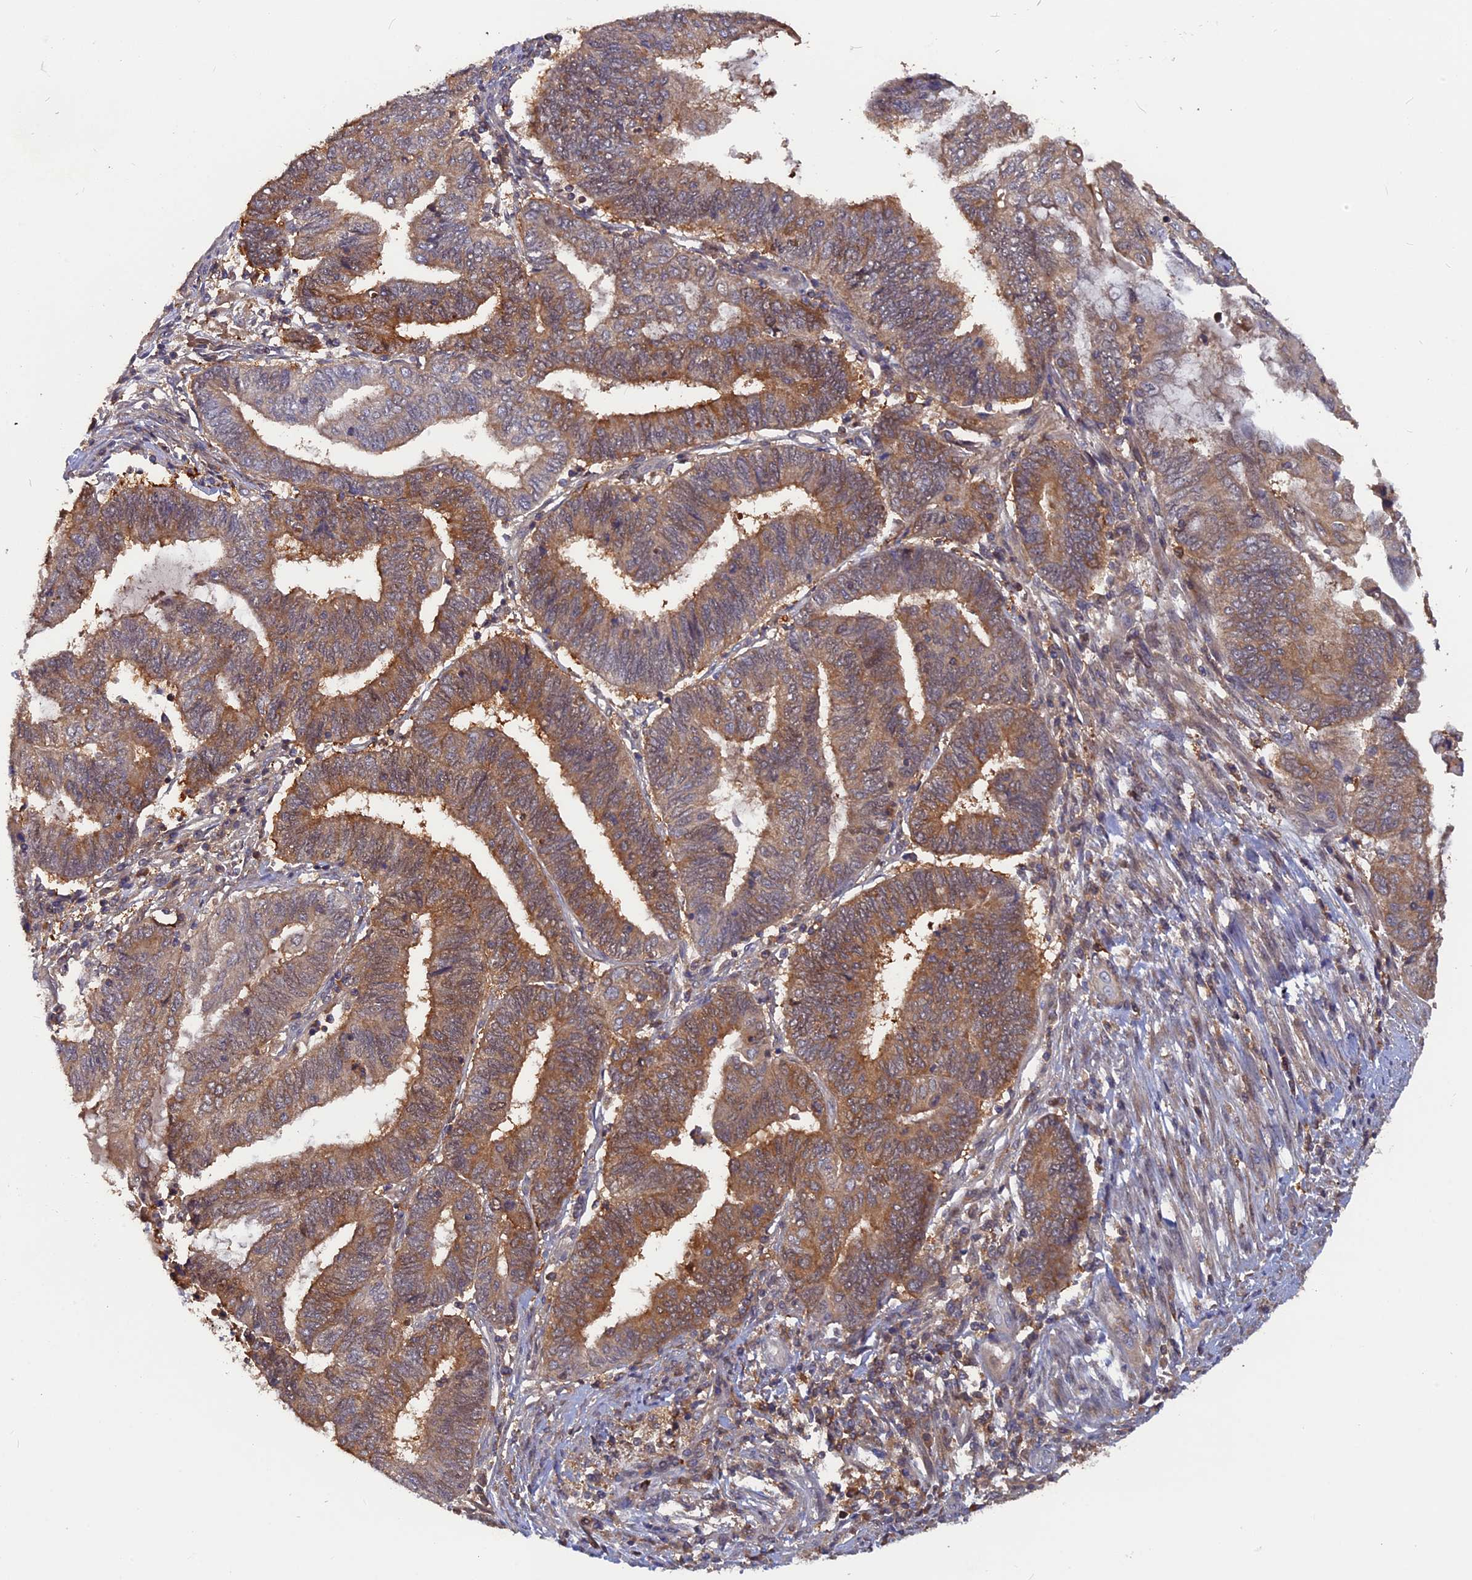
{"staining": {"intensity": "moderate", "quantity": ">75%", "location": "cytoplasmic/membranous"}, "tissue": "endometrial cancer", "cell_type": "Tumor cells", "image_type": "cancer", "snomed": [{"axis": "morphology", "description": "Adenocarcinoma, NOS"}, {"axis": "topography", "description": "Uterus"}, {"axis": "topography", "description": "Endometrium"}], "caption": "Immunohistochemical staining of endometrial cancer (adenocarcinoma) shows medium levels of moderate cytoplasmic/membranous expression in about >75% of tumor cells. (DAB IHC, brown staining for protein, blue staining for nuclei).", "gene": "BLVRA", "patient": {"sex": "female", "age": 70}}